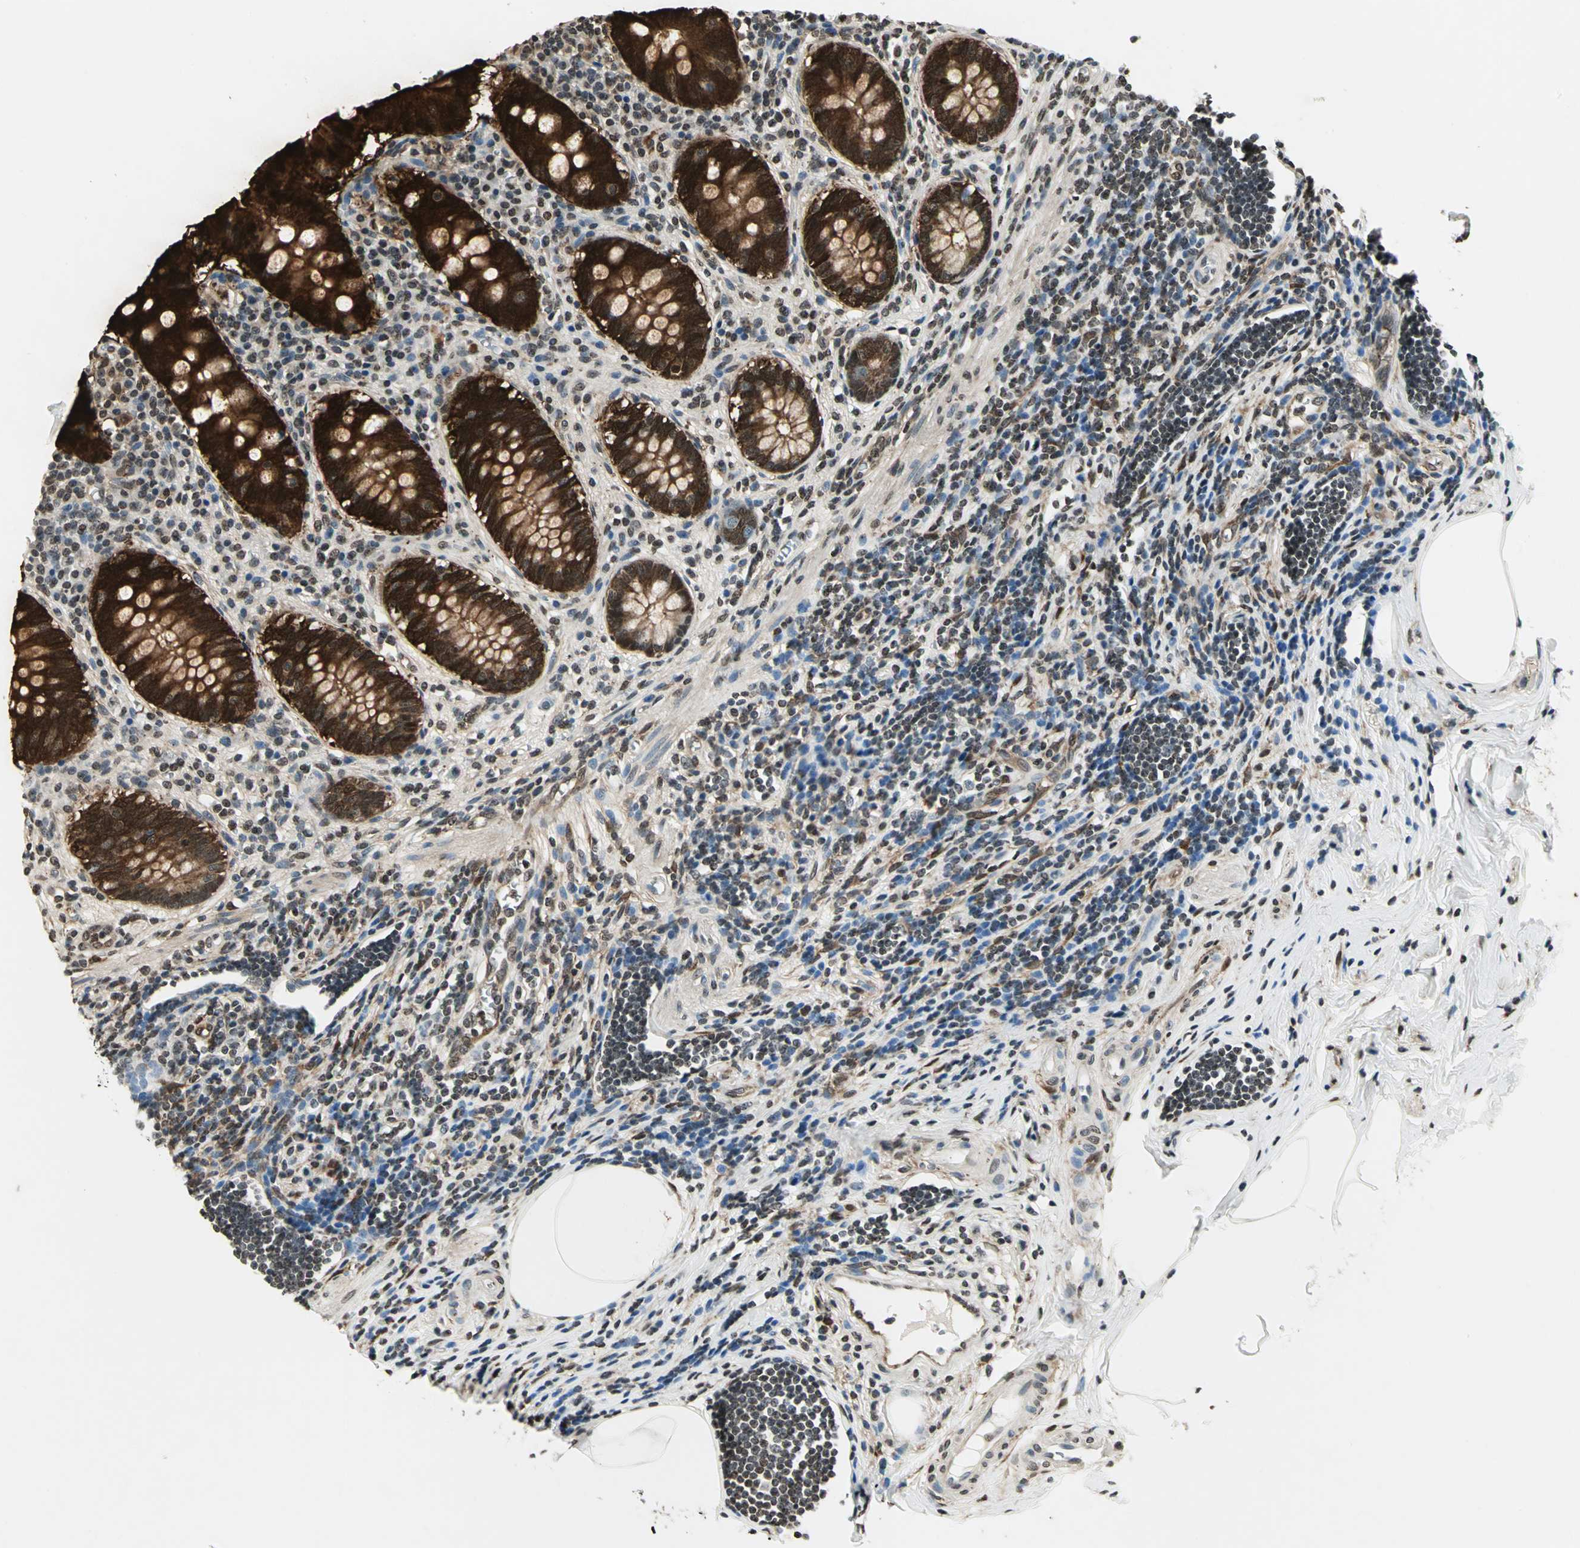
{"staining": {"intensity": "strong", "quantity": ">75%", "location": "cytoplasmic/membranous,nuclear"}, "tissue": "appendix", "cell_type": "Glandular cells", "image_type": "normal", "snomed": [{"axis": "morphology", "description": "Normal tissue, NOS"}, {"axis": "topography", "description": "Appendix"}], "caption": "Immunohistochemistry (IHC) (DAB) staining of unremarkable appendix exhibits strong cytoplasmic/membranous,nuclear protein staining in approximately >75% of glandular cells. The protein is stained brown, and the nuclei are stained in blue (DAB (3,3'-diaminobenzidine) IHC with brightfield microscopy, high magnification).", "gene": "LGALS3", "patient": {"sex": "female", "age": 50}}